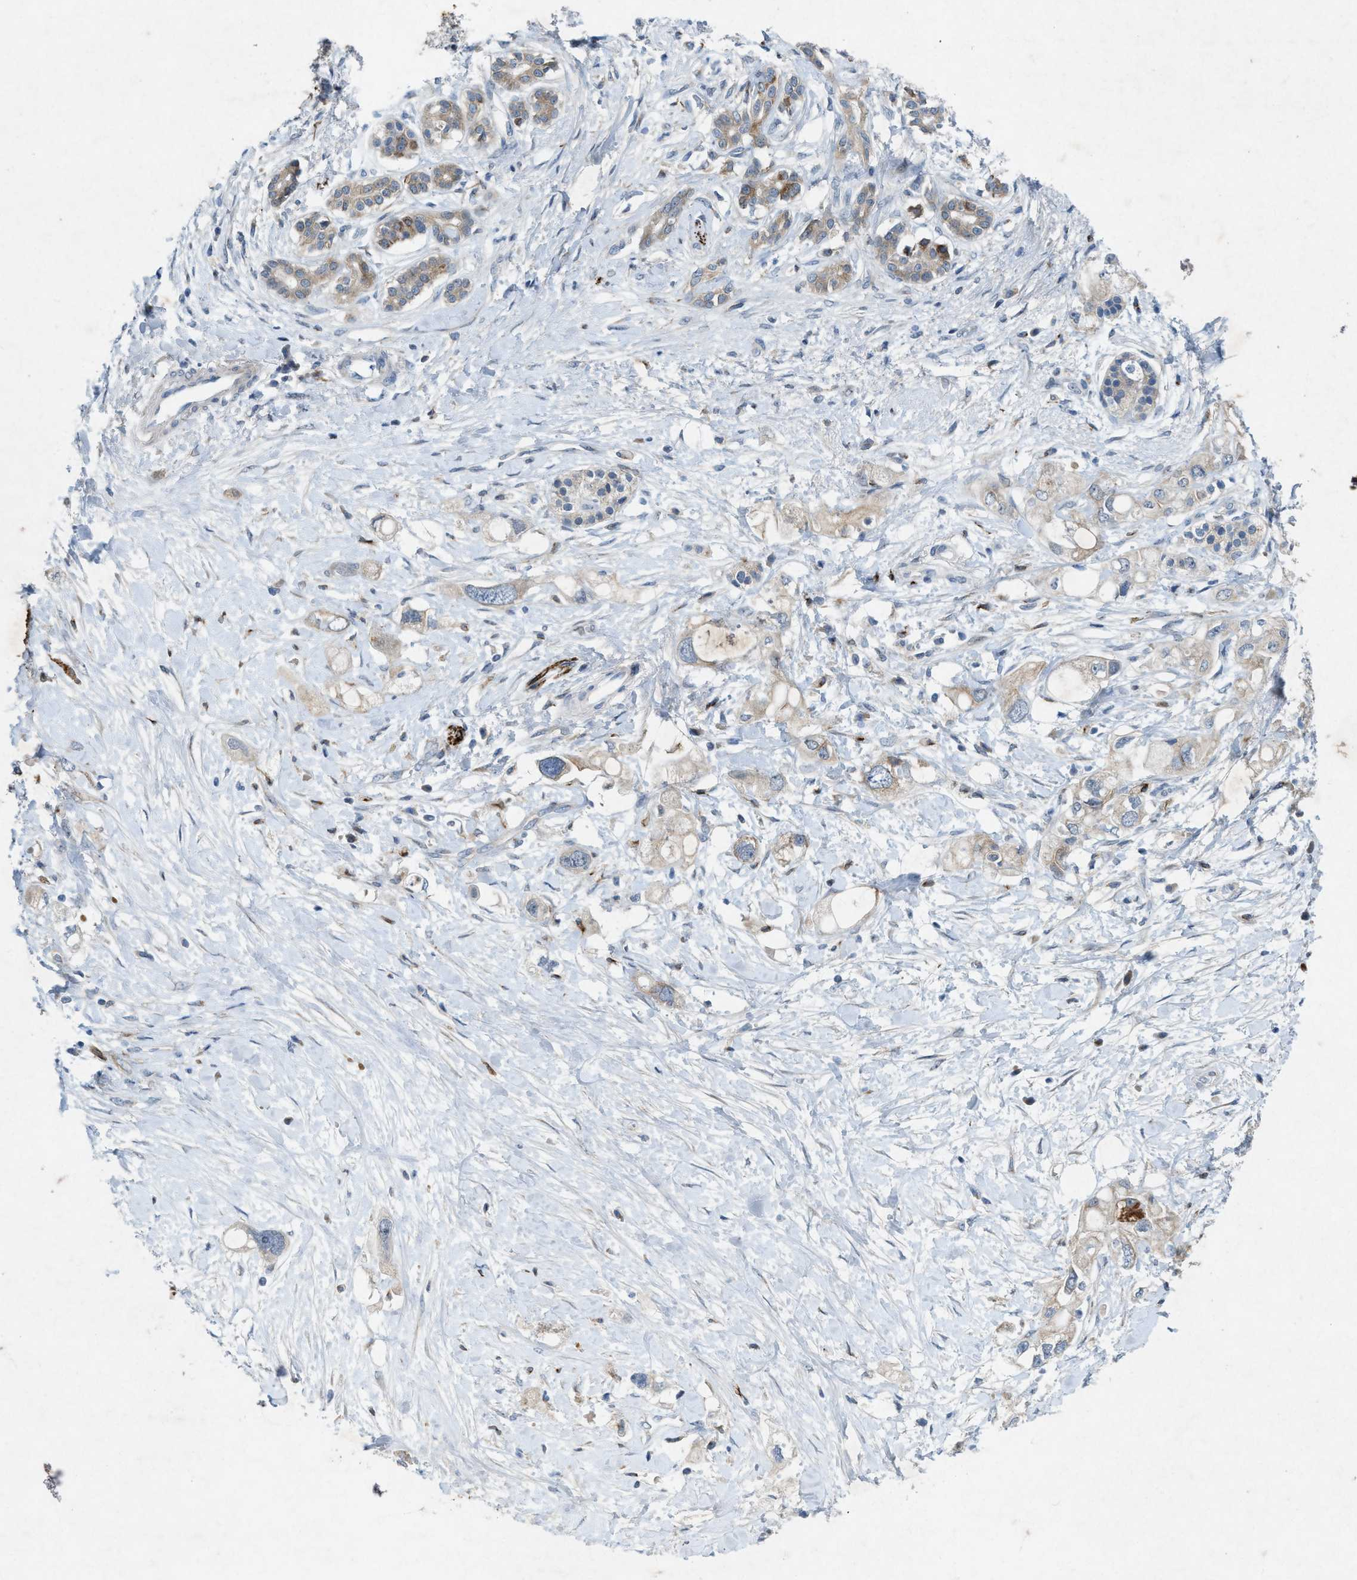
{"staining": {"intensity": "weak", "quantity": "25%-75%", "location": "cytoplasmic/membranous"}, "tissue": "pancreatic cancer", "cell_type": "Tumor cells", "image_type": "cancer", "snomed": [{"axis": "morphology", "description": "Adenocarcinoma, NOS"}, {"axis": "topography", "description": "Pancreas"}], "caption": "Human pancreatic cancer (adenocarcinoma) stained for a protein (brown) exhibits weak cytoplasmic/membranous positive expression in about 25%-75% of tumor cells.", "gene": "URGCP", "patient": {"sex": "female", "age": 56}}